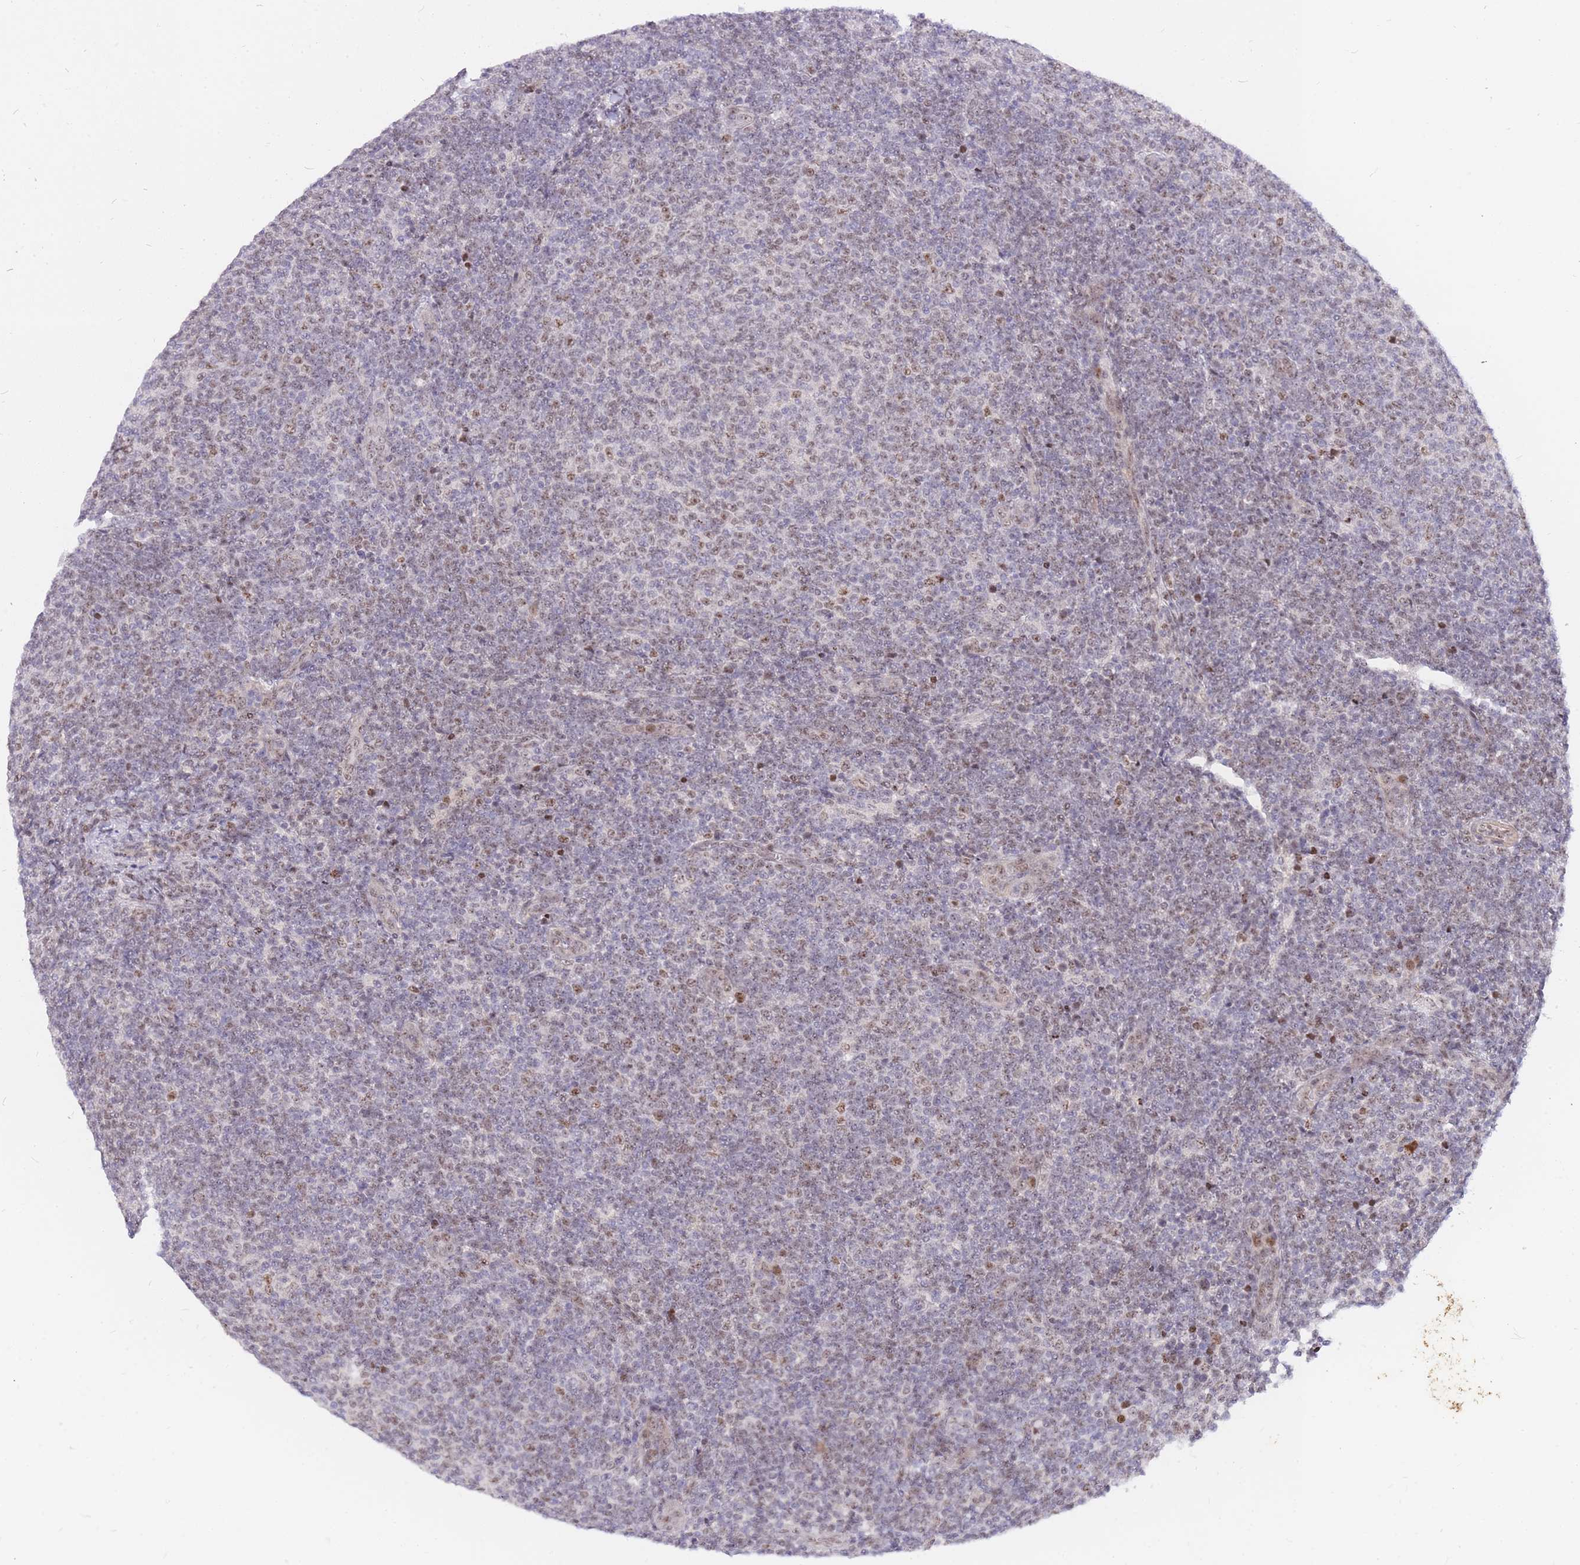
{"staining": {"intensity": "weak", "quantity": "25%-75%", "location": "nuclear"}, "tissue": "lymphoma", "cell_type": "Tumor cells", "image_type": "cancer", "snomed": [{"axis": "morphology", "description": "Malignant lymphoma, non-Hodgkin's type, Low grade"}, {"axis": "topography", "description": "Lymph node"}], "caption": "Weak nuclear protein expression is seen in approximately 25%-75% of tumor cells in lymphoma. Nuclei are stained in blue.", "gene": "TLE2", "patient": {"sex": "male", "age": 66}}